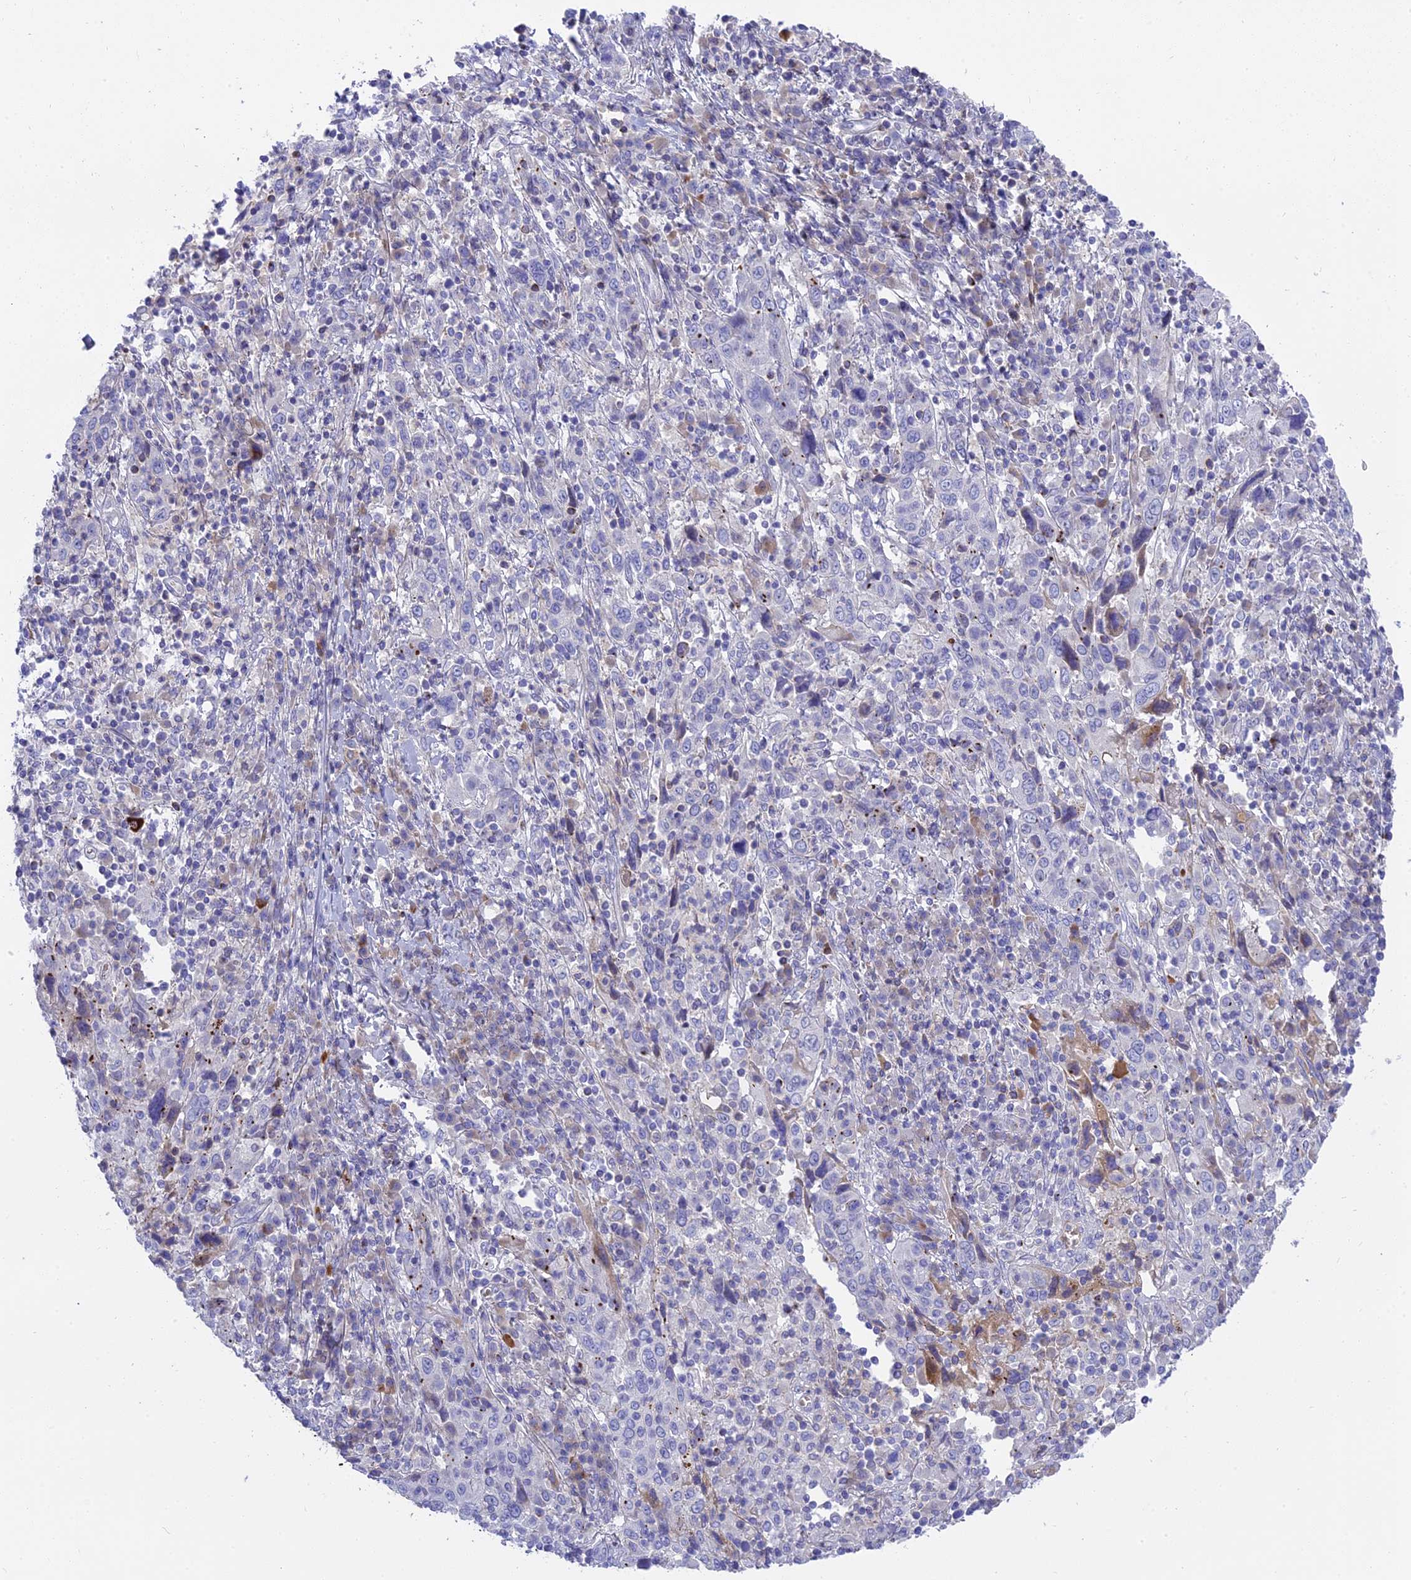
{"staining": {"intensity": "negative", "quantity": "none", "location": "none"}, "tissue": "cervical cancer", "cell_type": "Tumor cells", "image_type": "cancer", "snomed": [{"axis": "morphology", "description": "Squamous cell carcinoma, NOS"}, {"axis": "topography", "description": "Cervix"}], "caption": "Immunohistochemistry micrograph of neoplastic tissue: human cervical cancer stained with DAB (3,3'-diaminobenzidine) demonstrates no significant protein positivity in tumor cells.", "gene": "MBD3L1", "patient": {"sex": "female", "age": 46}}